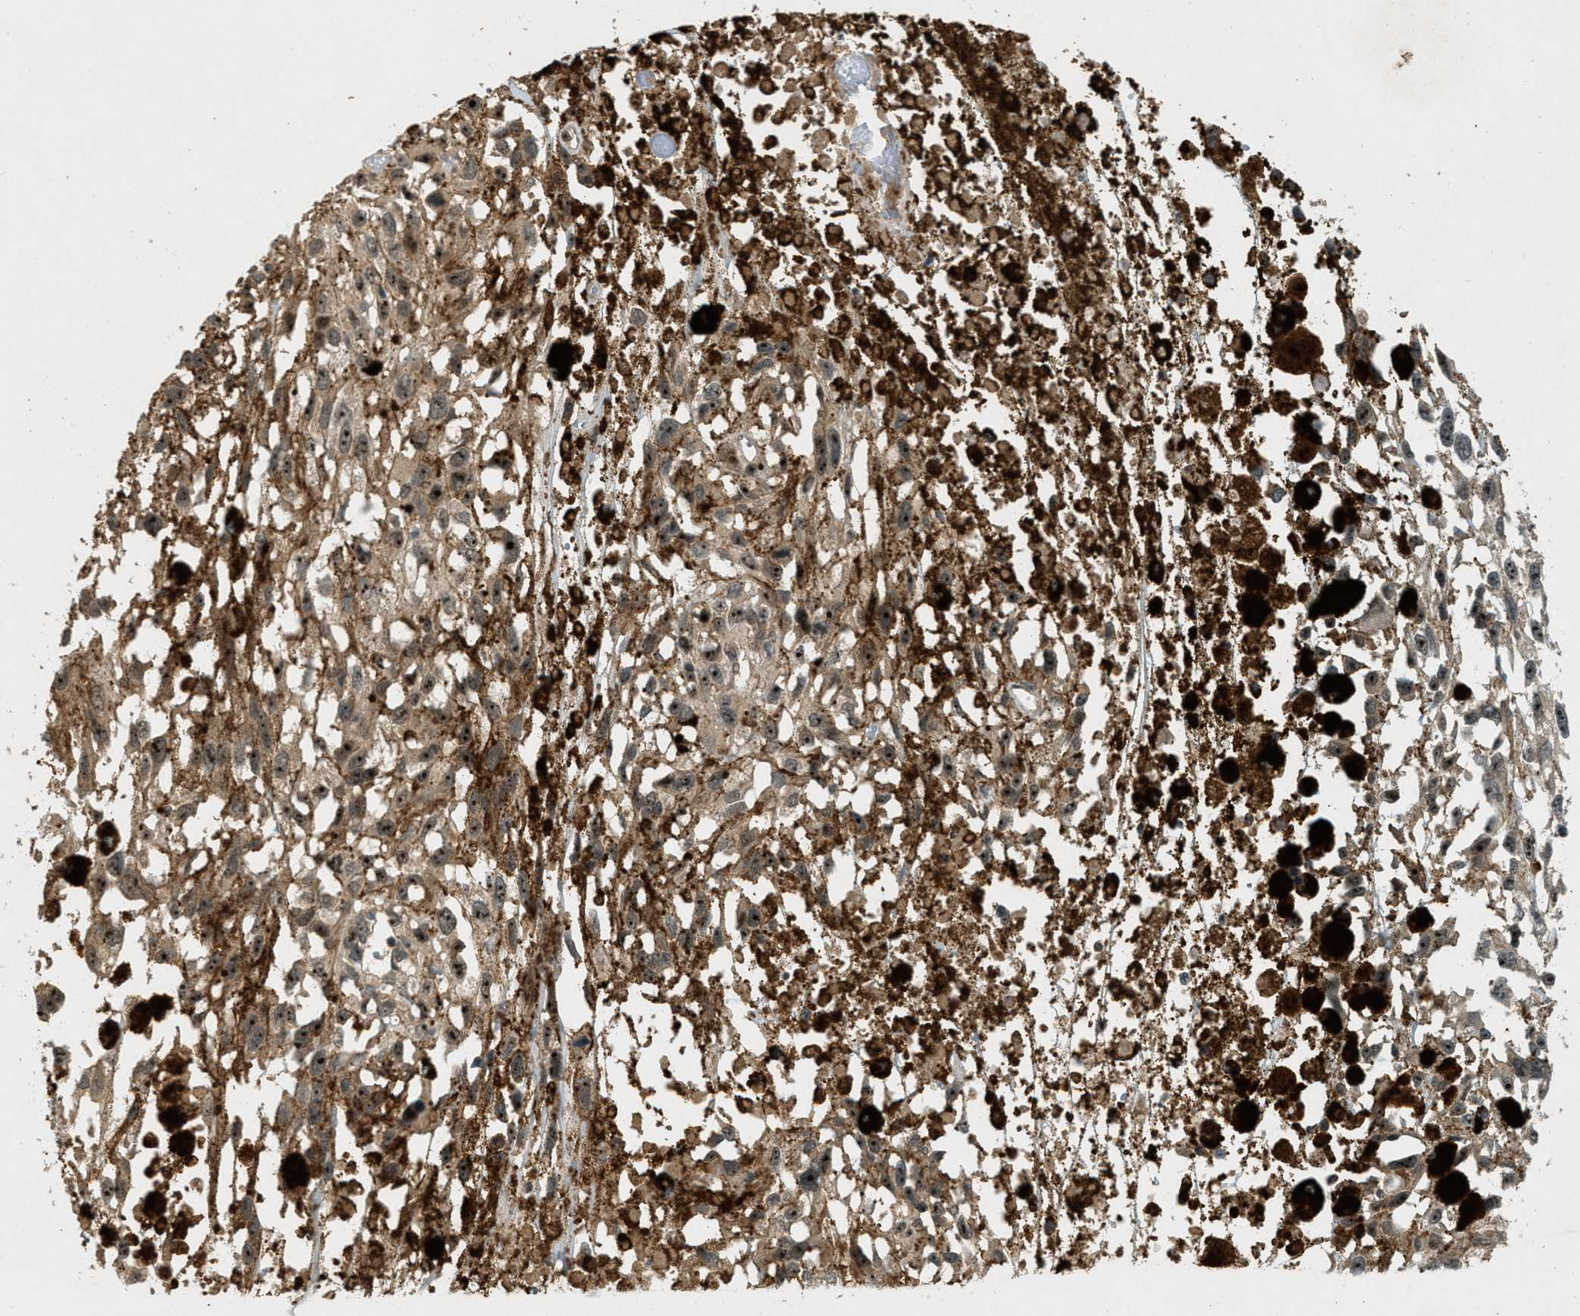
{"staining": {"intensity": "moderate", "quantity": "25%-75%", "location": "nuclear"}, "tissue": "melanoma", "cell_type": "Tumor cells", "image_type": "cancer", "snomed": [{"axis": "morphology", "description": "Malignant melanoma, Metastatic site"}, {"axis": "topography", "description": "Lymph node"}], "caption": "Protein analysis of malignant melanoma (metastatic site) tissue reveals moderate nuclear staining in approximately 25%-75% of tumor cells.", "gene": "STK11", "patient": {"sex": "male", "age": 59}}